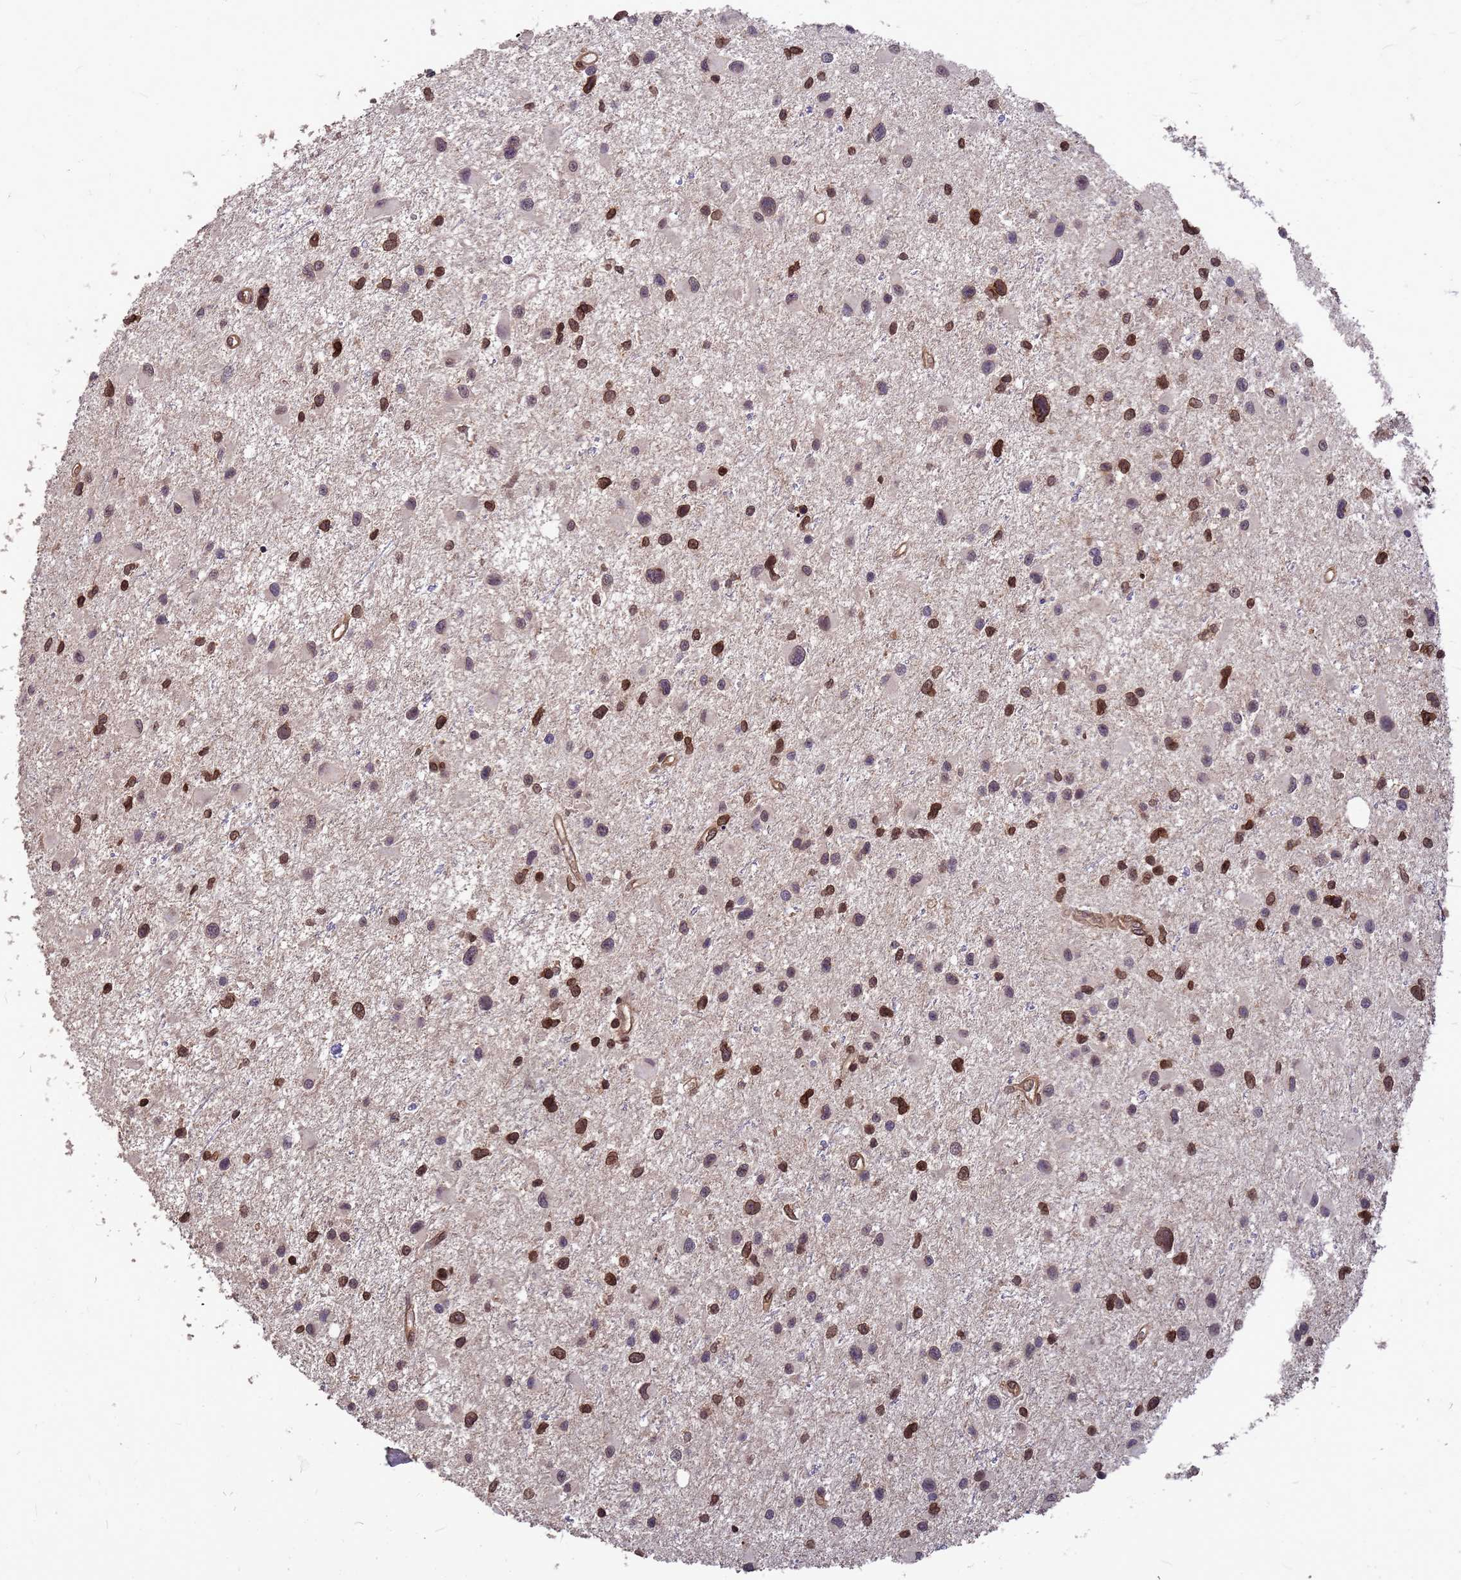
{"staining": {"intensity": "moderate", "quantity": ">75%", "location": "nuclear"}, "tissue": "glioma", "cell_type": "Tumor cells", "image_type": "cancer", "snomed": [{"axis": "morphology", "description": "Glioma, malignant, Low grade"}, {"axis": "topography", "description": "Brain"}], "caption": "IHC photomicrograph of neoplastic tissue: glioma stained using immunohistochemistry (IHC) displays medium levels of moderate protein expression localized specifically in the nuclear of tumor cells, appearing as a nuclear brown color.", "gene": "C1orf35", "patient": {"sex": "female", "age": 32}}